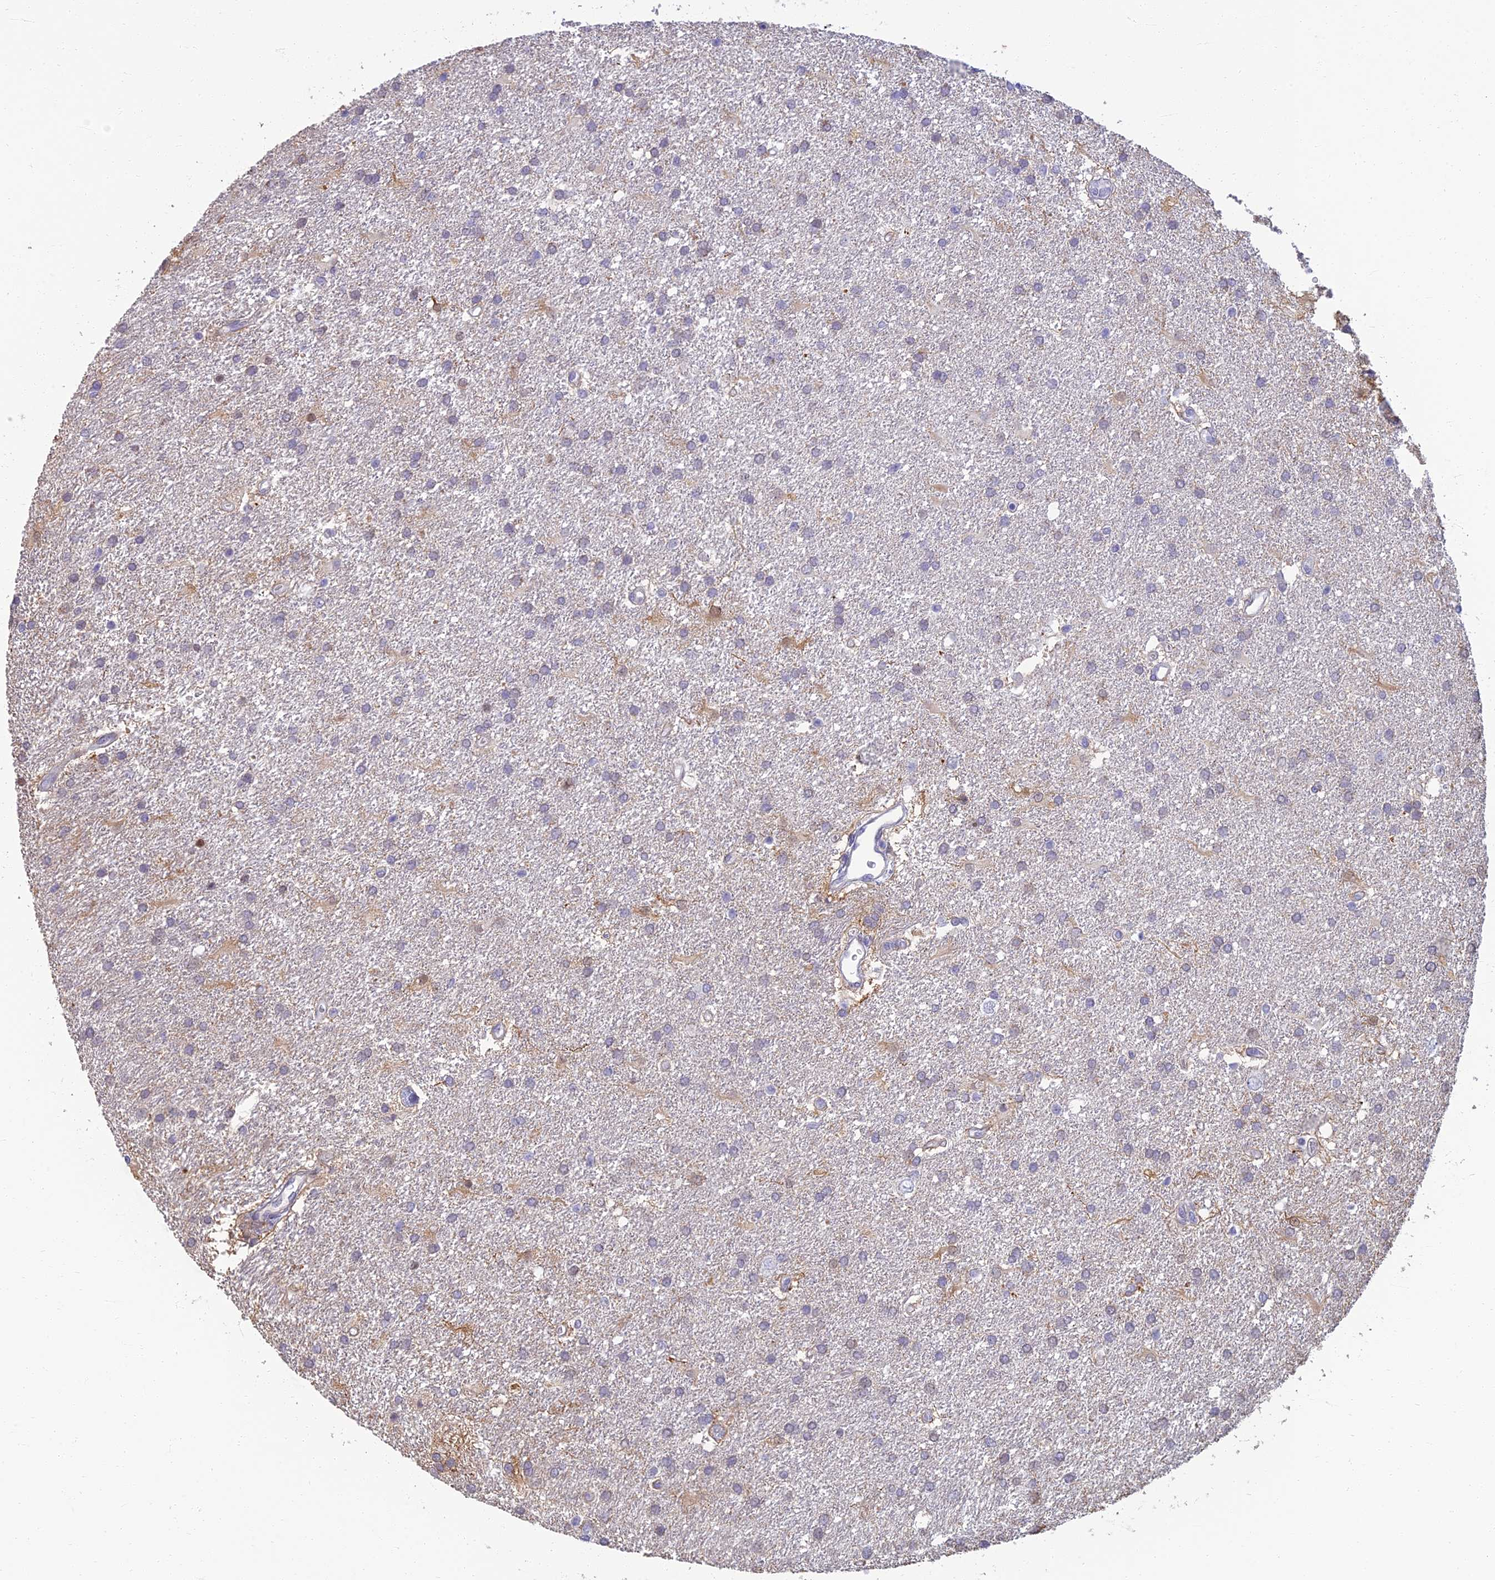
{"staining": {"intensity": "negative", "quantity": "none", "location": "none"}, "tissue": "glioma", "cell_type": "Tumor cells", "image_type": "cancer", "snomed": [{"axis": "morphology", "description": "Glioma, malignant, Low grade"}, {"axis": "topography", "description": "Brain"}], "caption": "An IHC image of glioma is shown. There is no staining in tumor cells of glioma.", "gene": "NEURL1", "patient": {"sex": "male", "age": 66}}